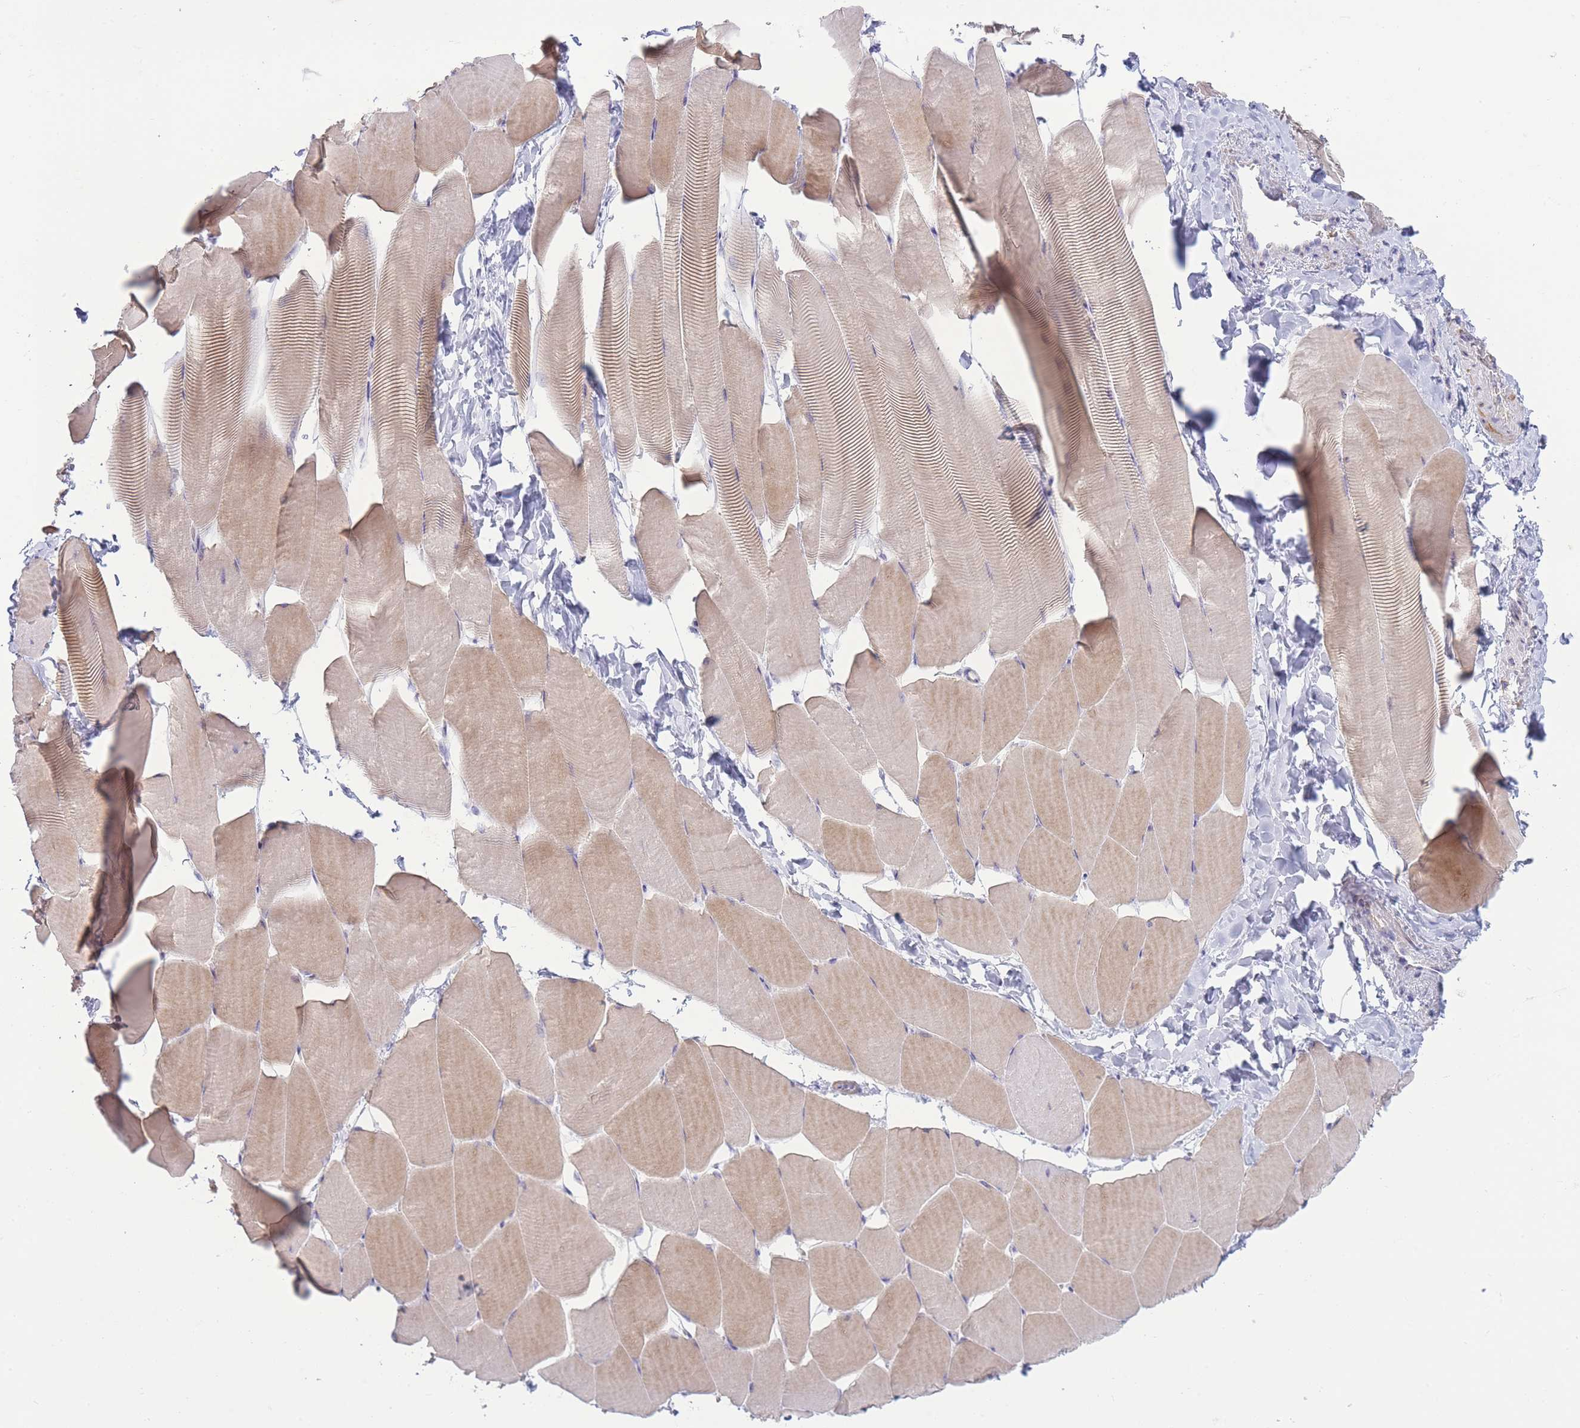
{"staining": {"intensity": "moderate", "quantity": "25%-75%", "location": "cytoplasmic/membranous"}, "tissue": "skeletal muscle", "cell_type": "Myocytes", "image_type": "normal", "snomed": [{"axis": "morphology", "description": "Normal tissue, NOS"}, {"axis": "topography", "description": "Skeletal muscle"}], "caption": "Immunohistochemistry (IHC) of unremarkable skeletal muscle displays medium levels of moderate cytoplasmic/membranous staining in about 25%-75% of myocytes. (DAB IHC, brown staining for protein, blue staining for nuclei).", "gene": "UTP14A", "patient": {"sex": "male", "age": 25}}